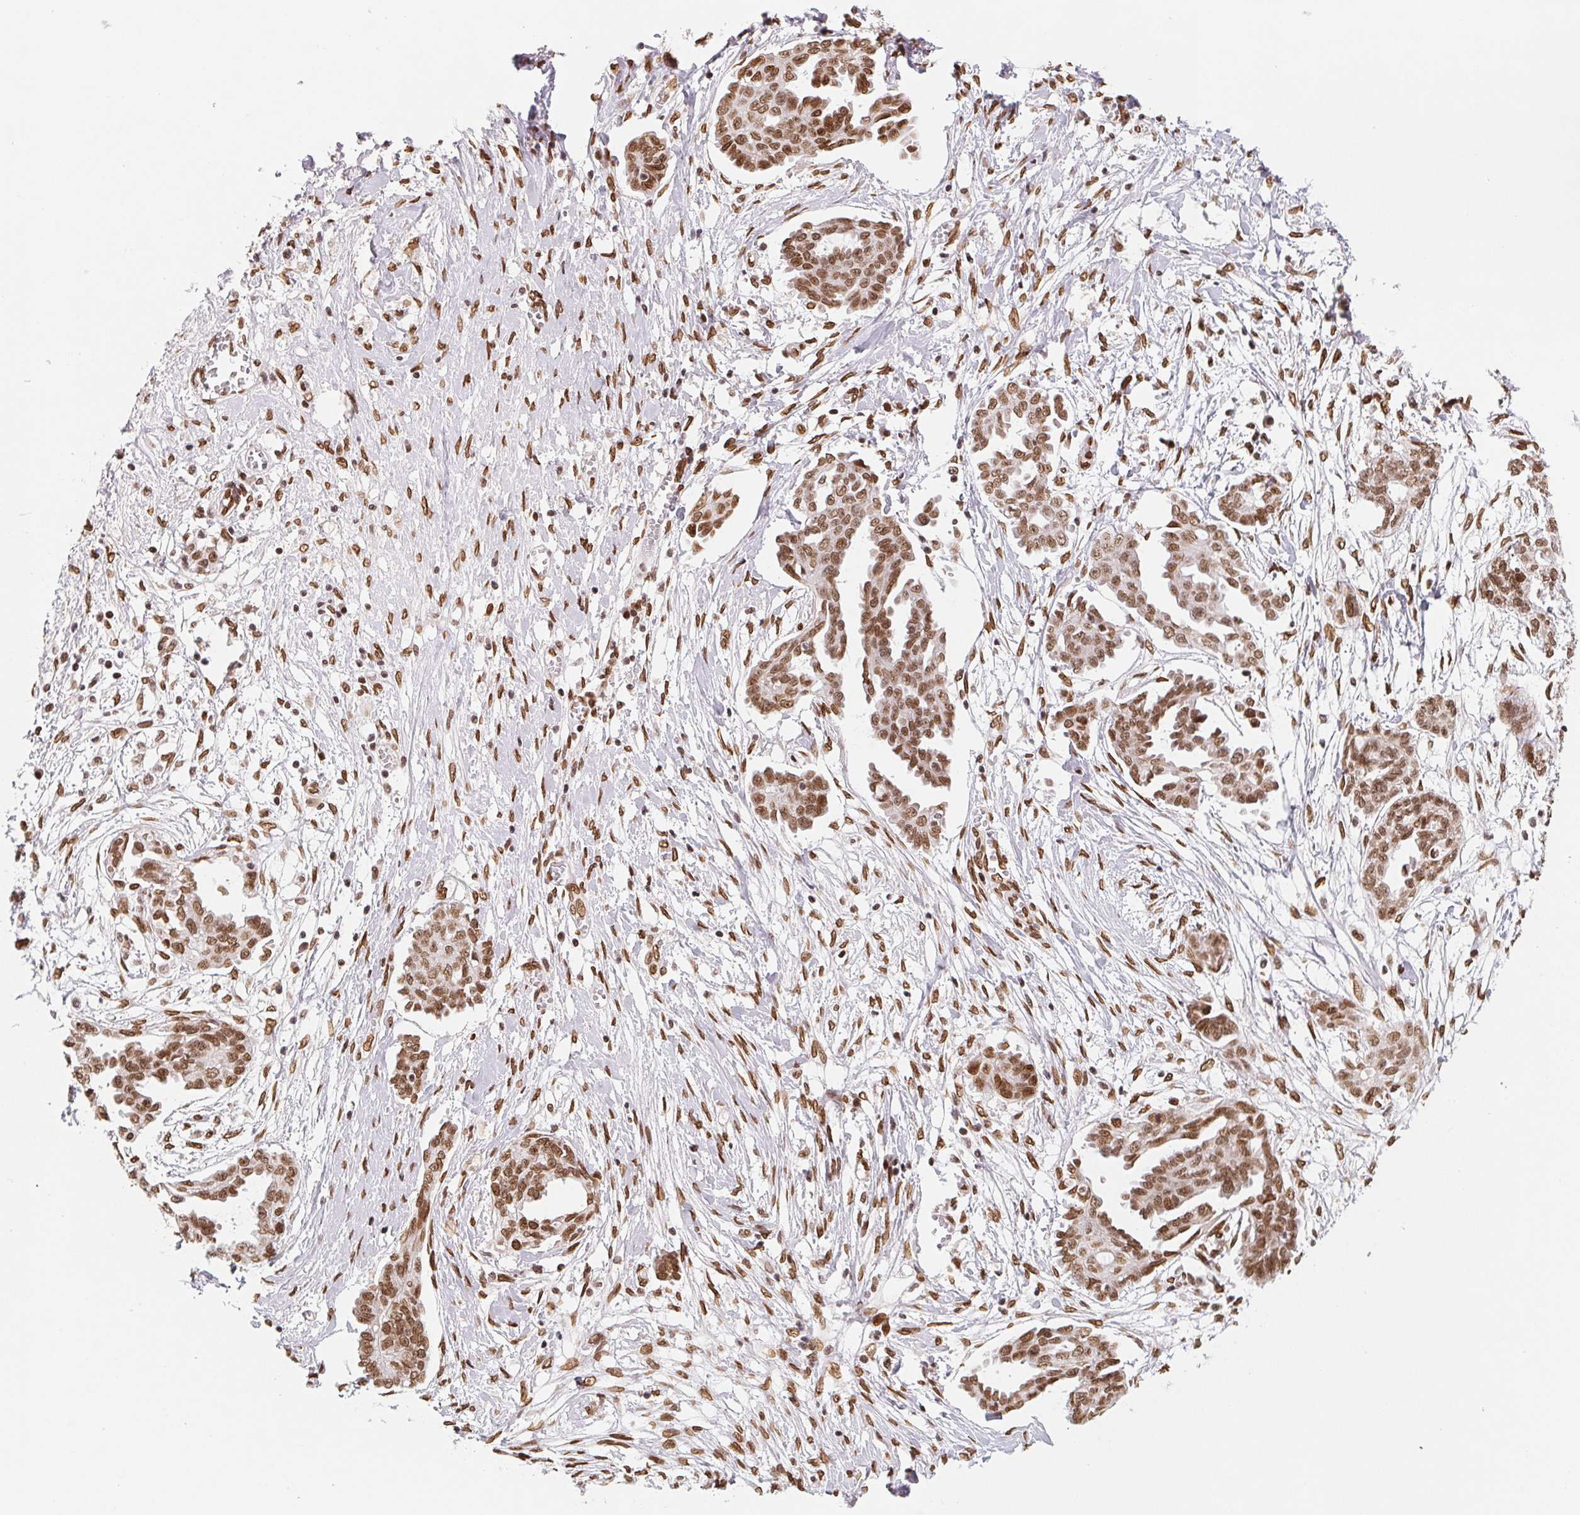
{"staining": {"intensity": "moderate", "quantity": ">75%", "location": "nuclear"}, "tissue": "ovarian cancer", "cell_type": "Tumor cells", "image_type": "cancer", "snomed": [{"axis": "morphology", "description": "Cystadenocarcinoma, serous, NOS"}, {"axis": "topography", "description": "Ovary"}], "caption": "IHC image of neoplastic tissue: ovarian serous cystadenocarcinoma stained using immunohistochemistry (IHC) reveals medium levels of moderate protein expression localized specifically in the nuclear of tumor cells, appearing as a nuclear brown color.", "gene": "SAP30BP", "patient": {"sex": "female", "age": 71}}